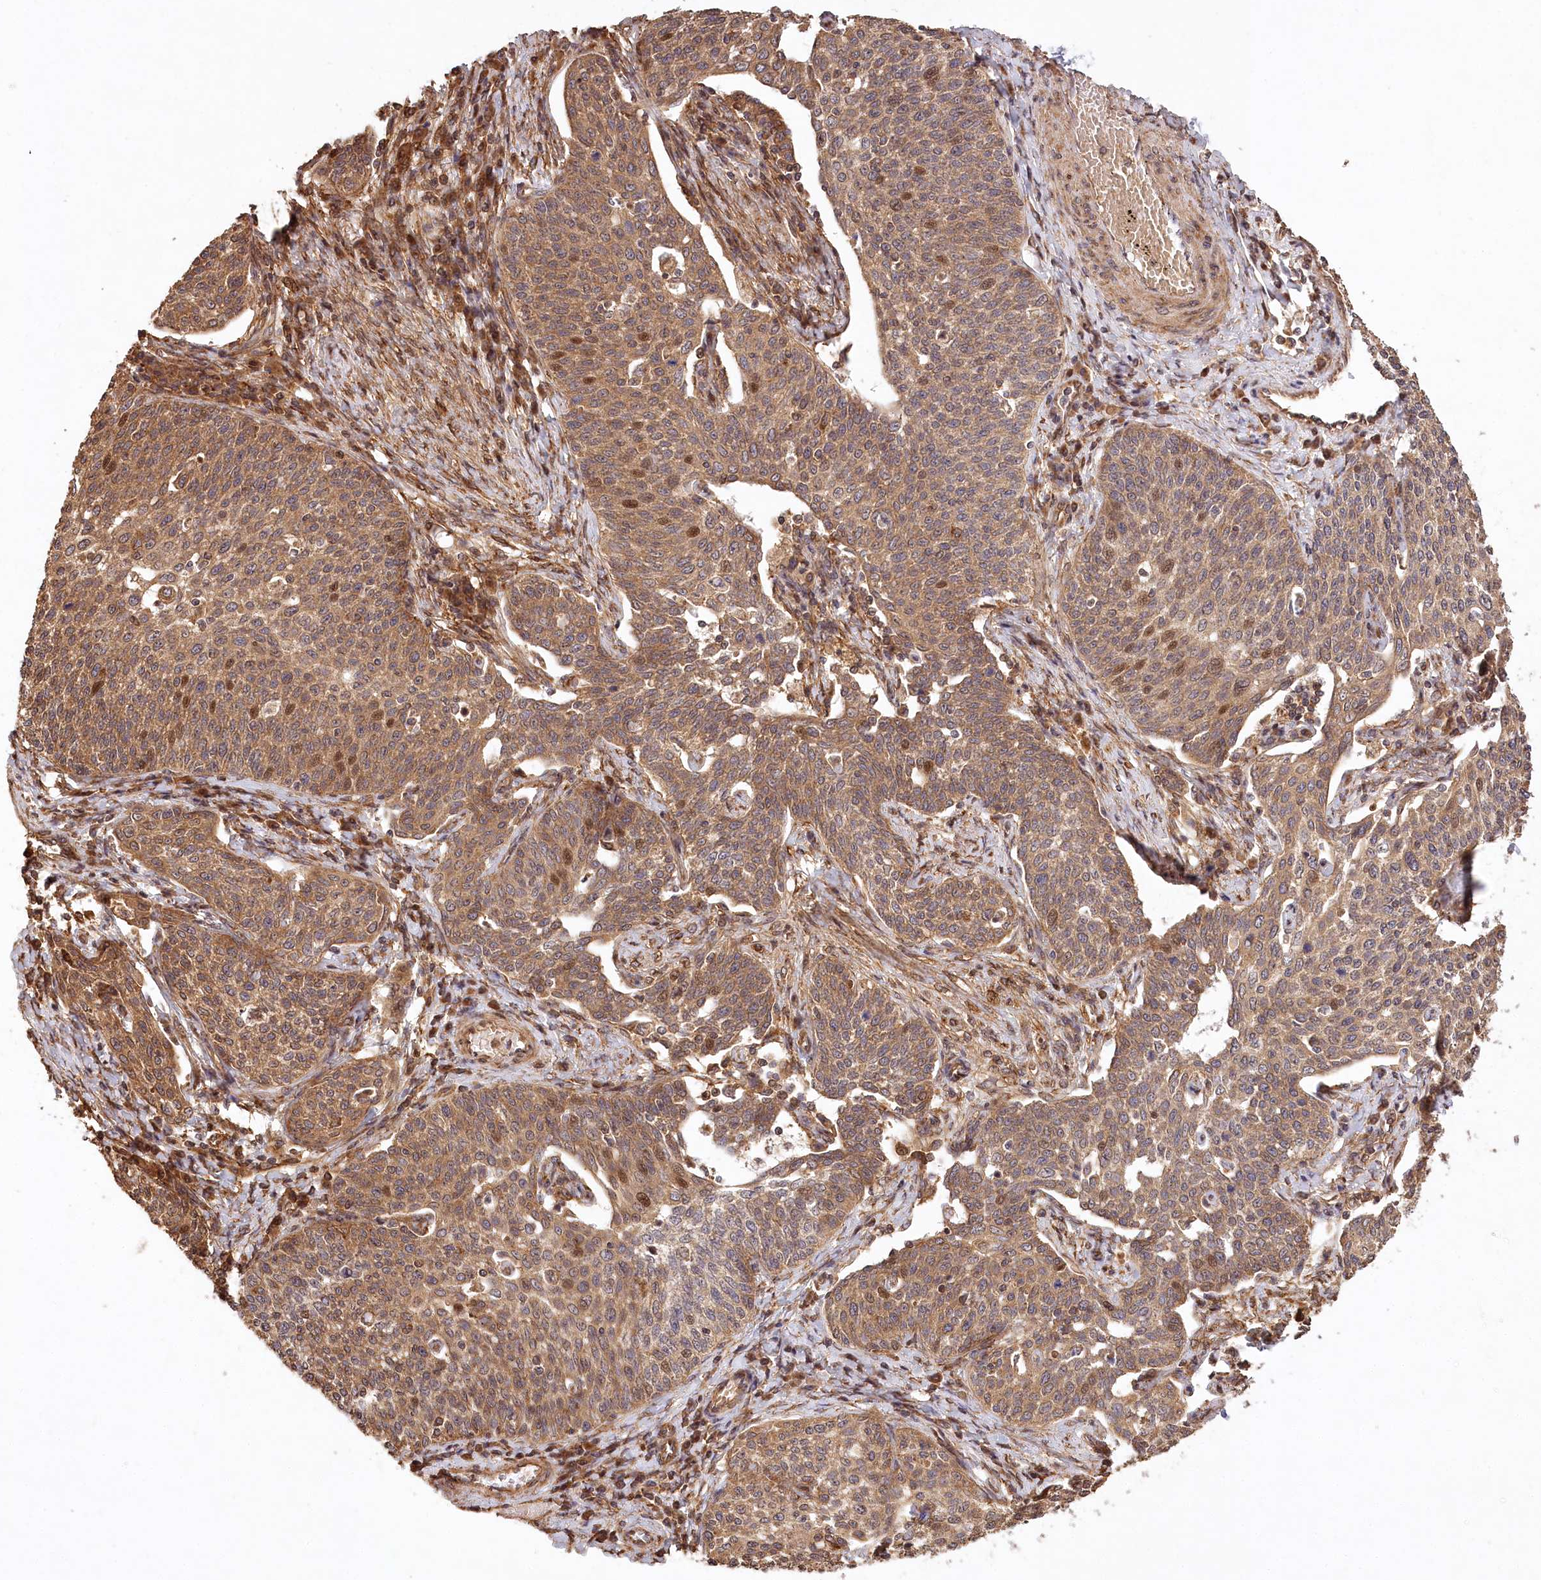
{"staining": {"intensity": "moderate", "quantity": ">75%", "location": "cytoplasmic/membranous,nuclear"}, "tissue": "cervical cancer", "cell_type": "Tumor cells", "image_type": "cancer", "snomed": [{"axis": "morphology", "description": "Squamous cell carcinoma, NOS"}, {"axis": "topography", "description": "Cervix"}], "caption": "Protein expression analysis of cervical squamous cell carcinoma demonstrates moderate cytoplasmic/membranous and nuclear positivity in approximately >75% of tumor cells.", "gene": "LSS", "patient": {"sex": "female", "age": 34}}